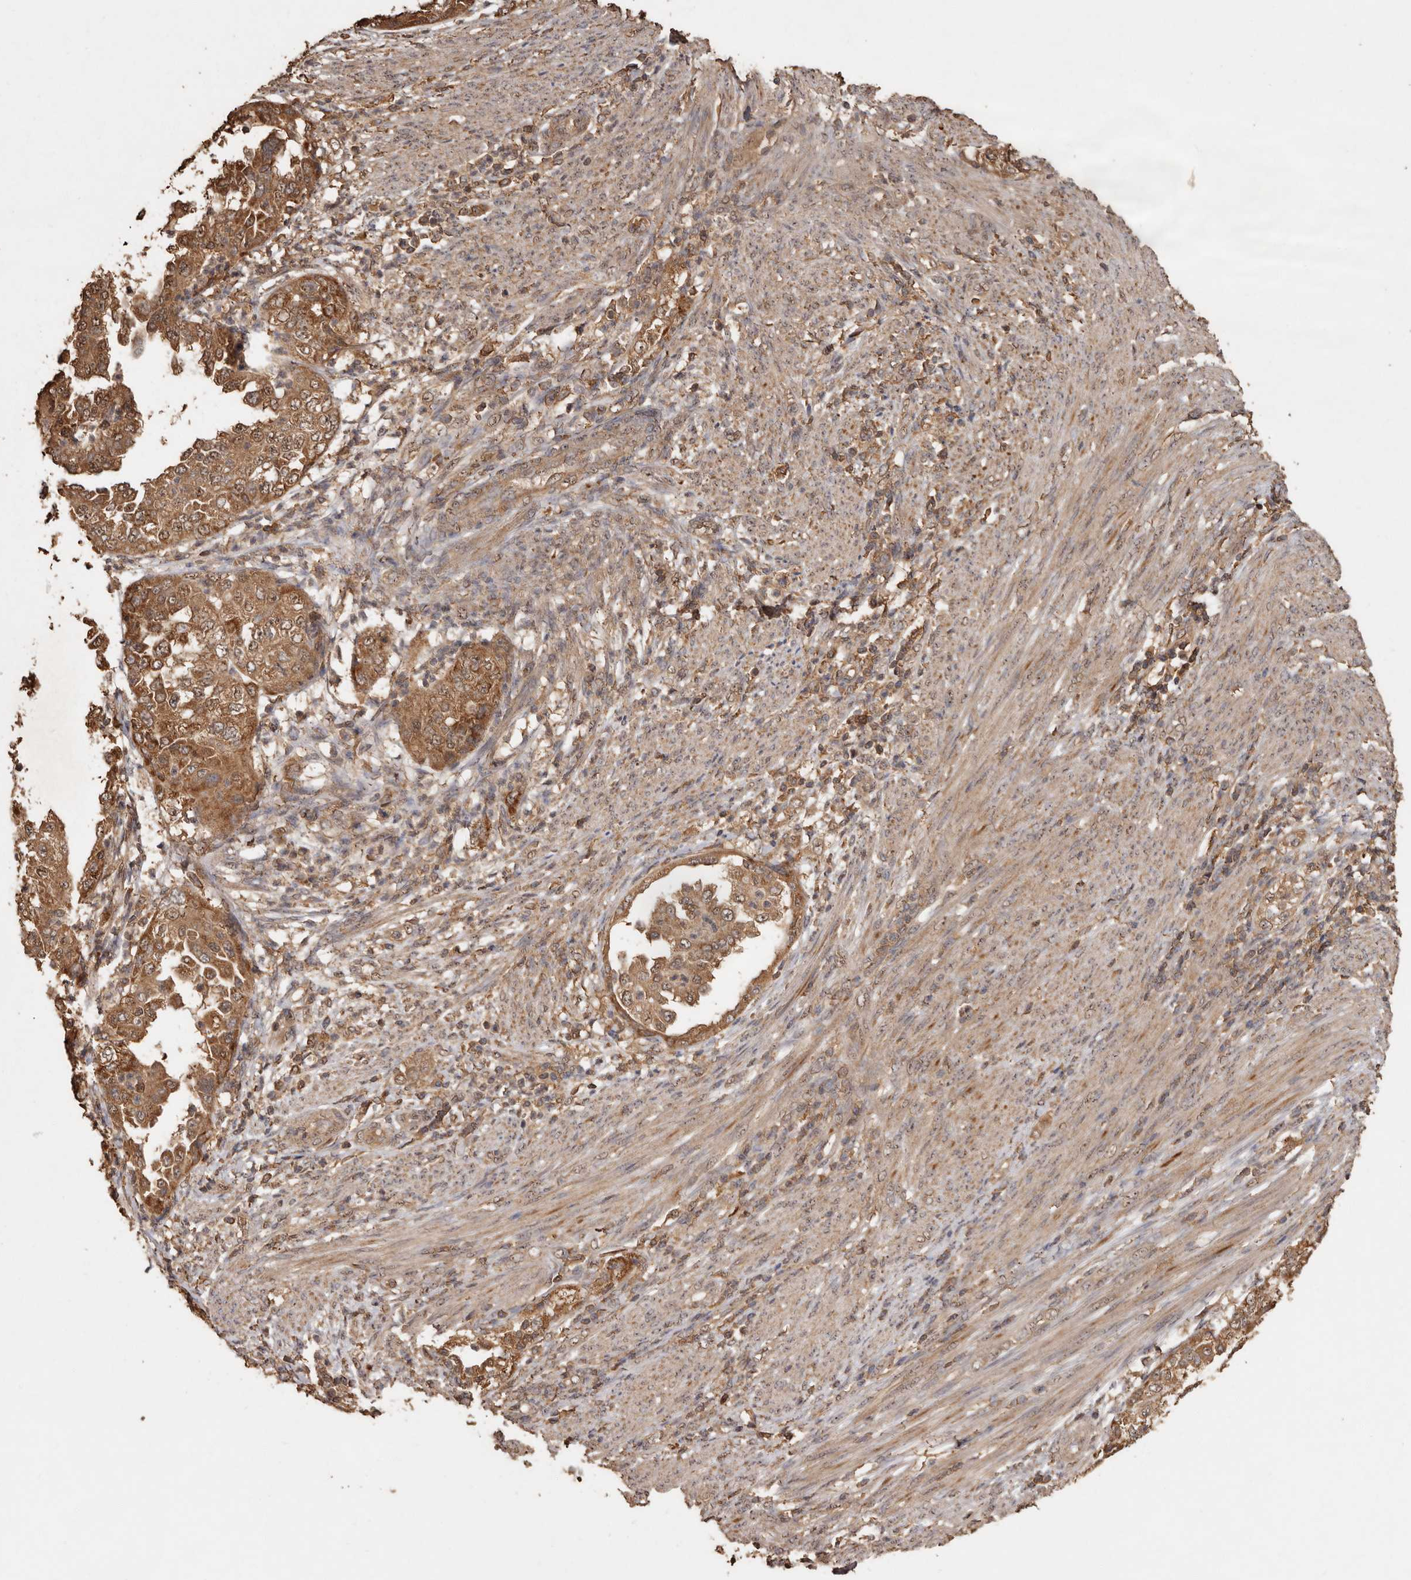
{"staining": {"intensity": "moderate", "quantity": ">75%", "location": "cytoplasmic/membranous,nuclear"}, "tissue": "endometrial cancer", "cell_type": "Tumor cells", "image_type": "cancer", "snomed": [{"axis": "morphology", "description": "Adenocarcinoma, NOS"}, {"axis": "topography", "description": "Endometrium"}], "caption": "Protein expression analysis of endometrial cancer exhibits moderate cytoplasmic/membranous and nuclear expression in about >75% of tumor cells.", "gene": "RWDD1", "patient": {"sex": "female", "age": 85}}